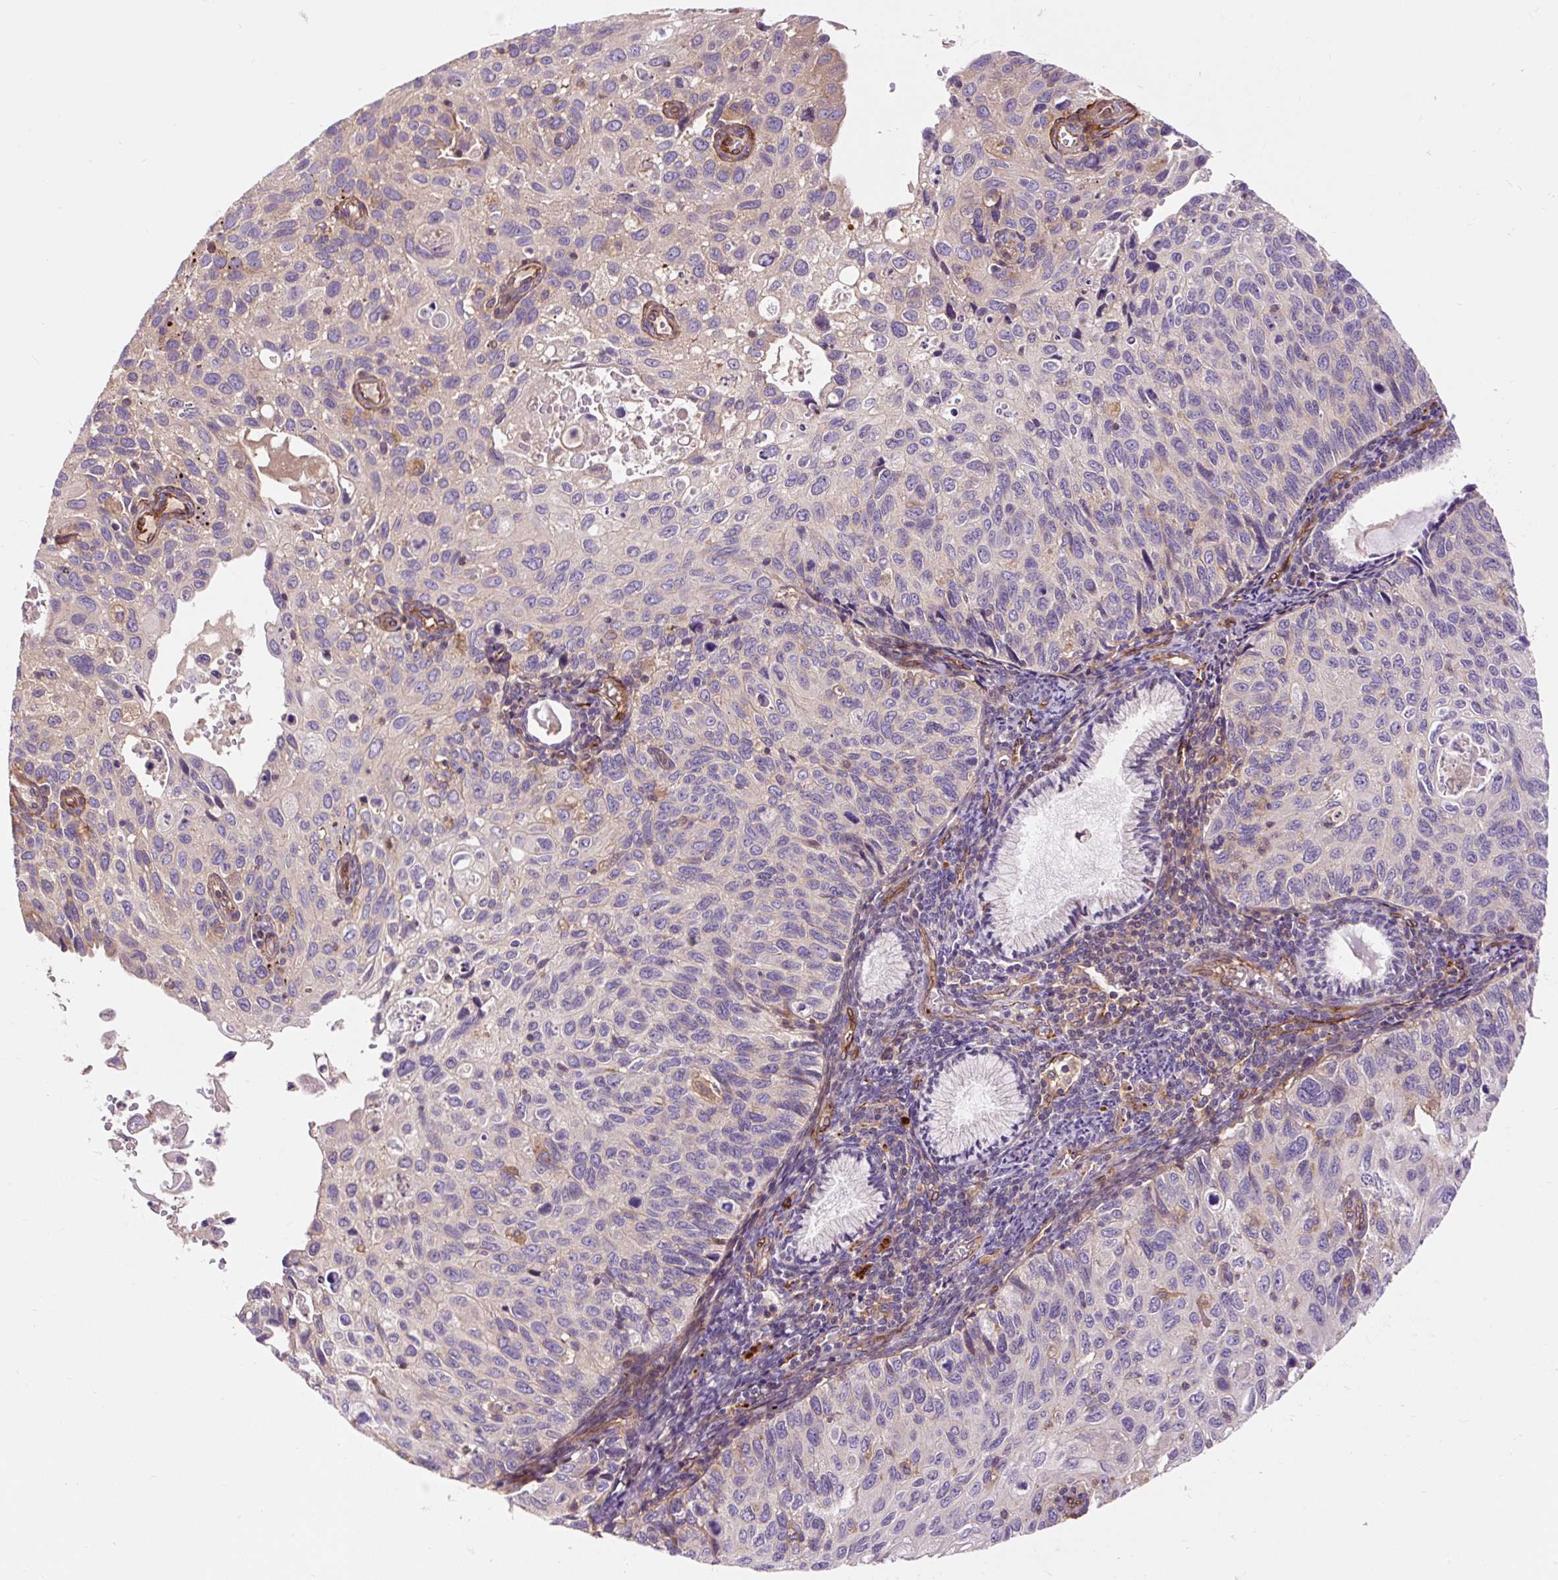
{"staining": {"intensity": "weak", "quantity": "<25%", "location": "cytoplasmic/membranous"}, "tissue": "cervical cancer", "cell_type": "Tumor cells", "image_type": "cancer", "snomed": [{"axis": "morphology", "description": "Squamous cell carcinoma, NOS"}, {"axis": "topography", "description": "Cervix"}], "caption": "A high-resolution micrograph shows immunohistochemistry staining of cervical cancer, which shows no significant staining in tumor cells.", "gene": "PCDHGB3", "patient": {"sex": "female", "age": 70}}